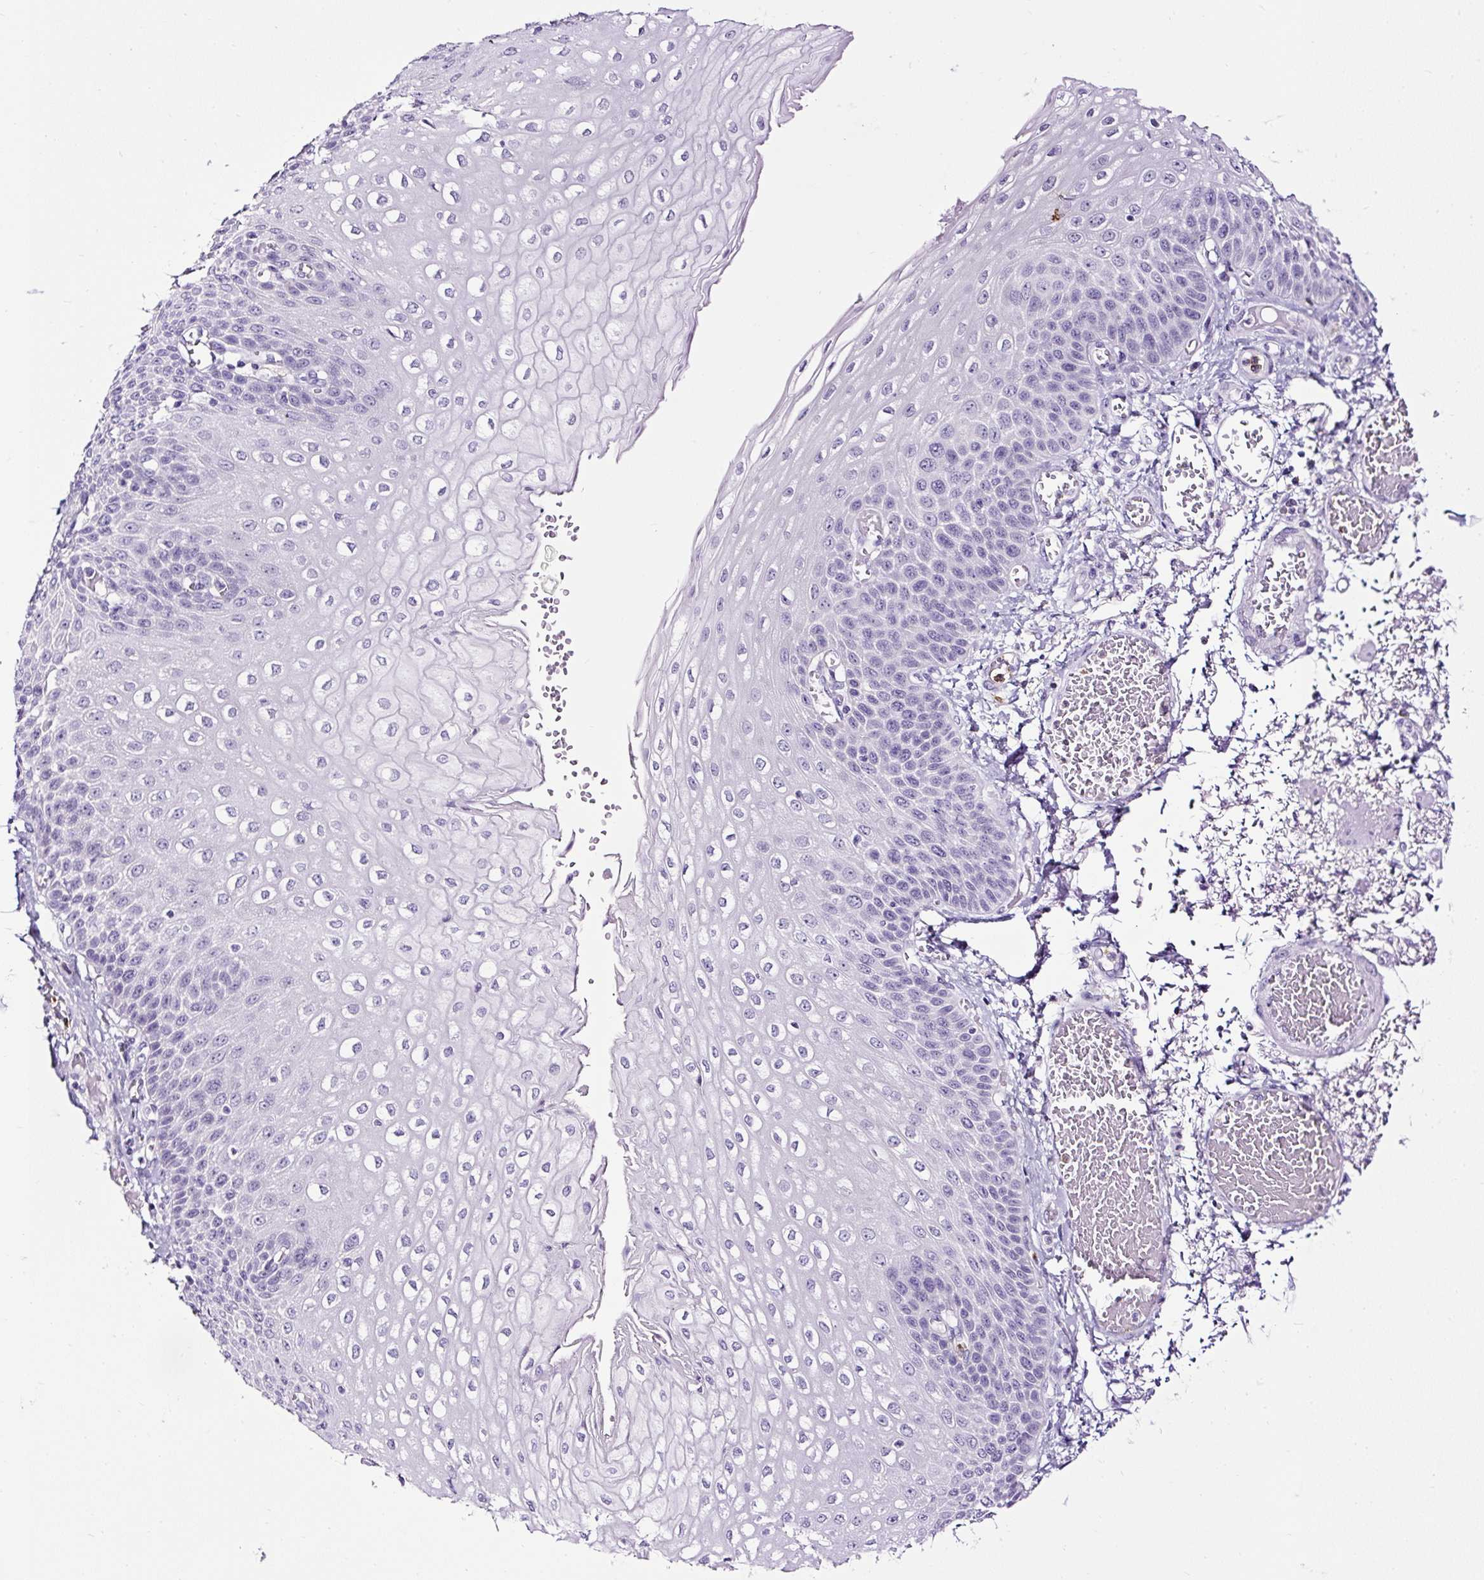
{"staining": {"intensity": "negative", "quantity": "none", "location": "none"}, "tissue": "esophagus", "cell_type": "Squamous epithelial cells", "image_type": "normal", "snomed": [{"axis": "morphology", "description": "Normal tissue, NOS"}, {"axis": "morphology", "description": "Adenocarcinoma, NOS"}, {"axis": "topography", "description": "Esophagus"}], "caption": "High power microscopy image of an IHC photomicrograph of benign esophagus, revealing no significant expression in squamous epithelial cells. (DAB immunohistochemistry (IHC), high magnification).", "gene": "SLC7A8", "patient": {"sex": "male", "age": 81}}